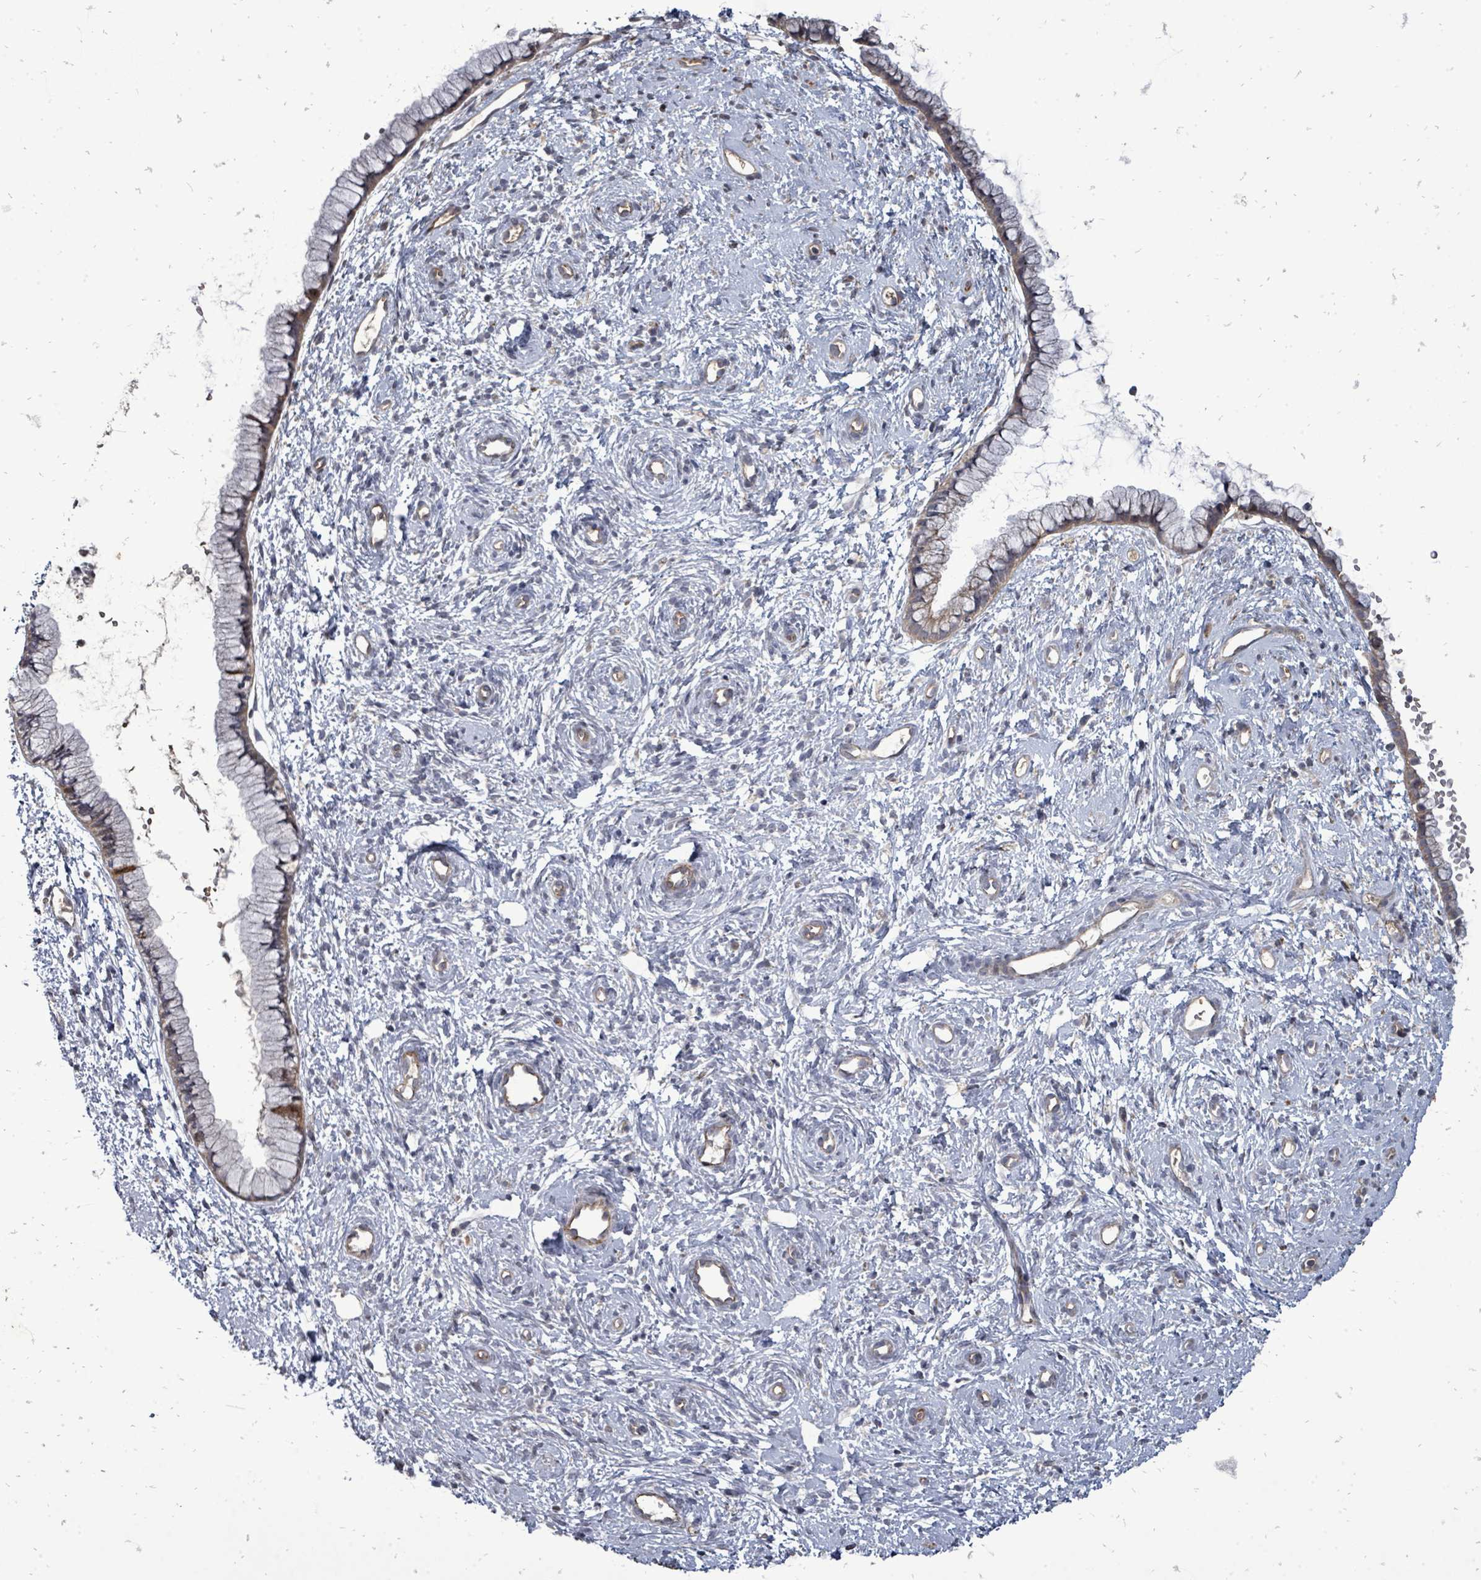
{"staining": {"intensity": "weak", "quantity": "25%-75%", "location": "cytoplasmic/membranous"}, "tissue": "cervix", "cell_type": "Glandular cells", "image_type": "normal", "snomed": [{"axis": "morphology", "description": "Normal tissue, NOS"}, {"axis": "topography", "description": "Cervix"}], "caption": "Cervix stained for a protein (brown) reveals weak cytoplasmic/membranous positive positivity in approximately 25%-75% of glandular cells.", "gene": "RALGAPB", "patient": {"sex": "female", "age": 57}}